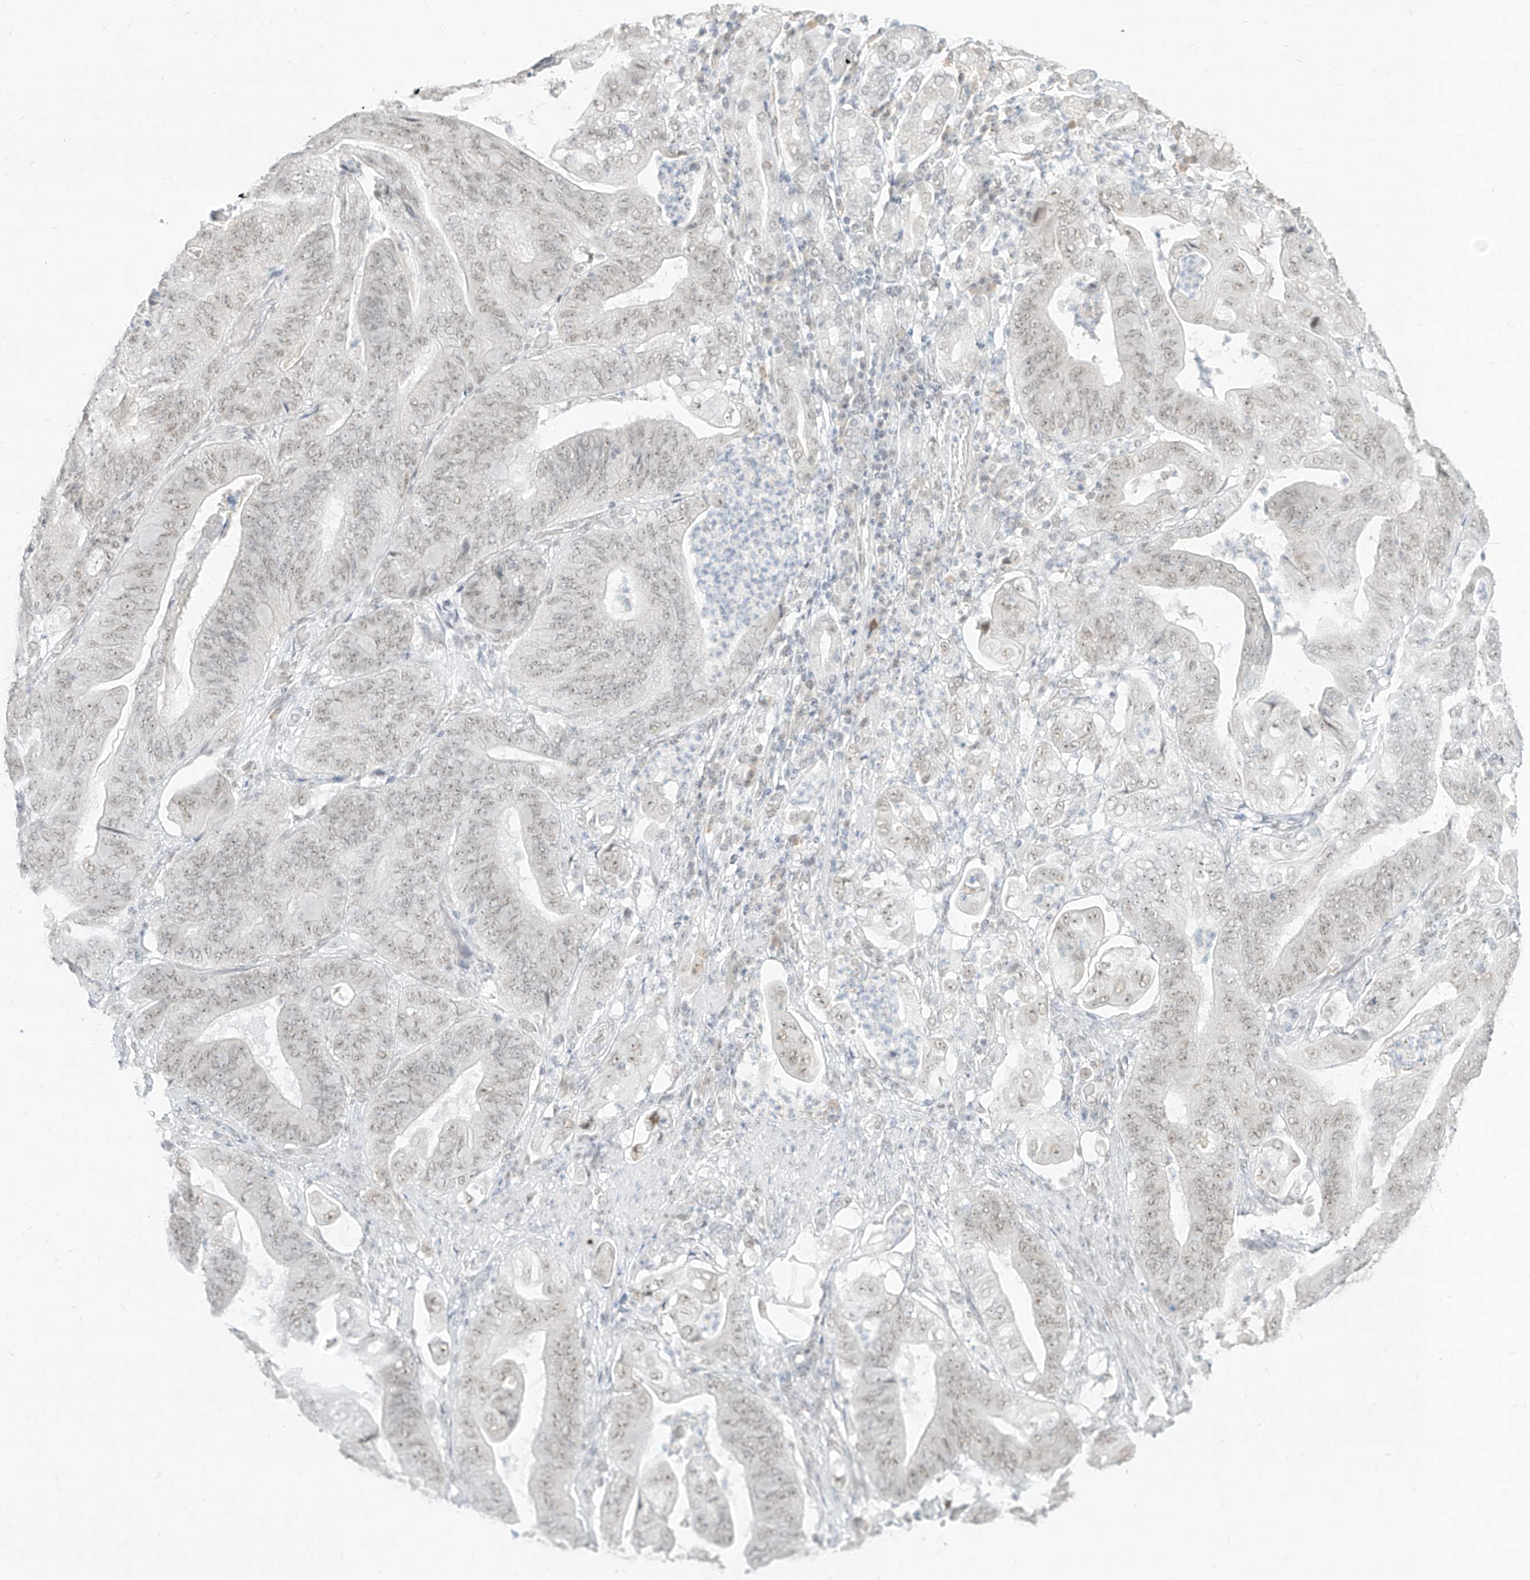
{"staining": {"intensity": "weak", "quantity": "25%-75%", "location": "nuclear"}, "tissue": "stomach cancer", "cell_type": "Tumor cells", "image_type": "cancer", "snomed": [{"axis": "morphology", "description": "Adenocarcinoma, NOS"}, {"axis": "topography", "description": "Stomach"}], "caption": "Protein staining displays weak nuclear expression in approximately 25%-75% of tumor cells in stomach cancer. The staining was performed using DAB, with brown indicating positive protein expression. Nuclei are stained blue with hematoxylin.", "gene": "SUPT5H", "patient": {"sex": "female", "age": 73}}